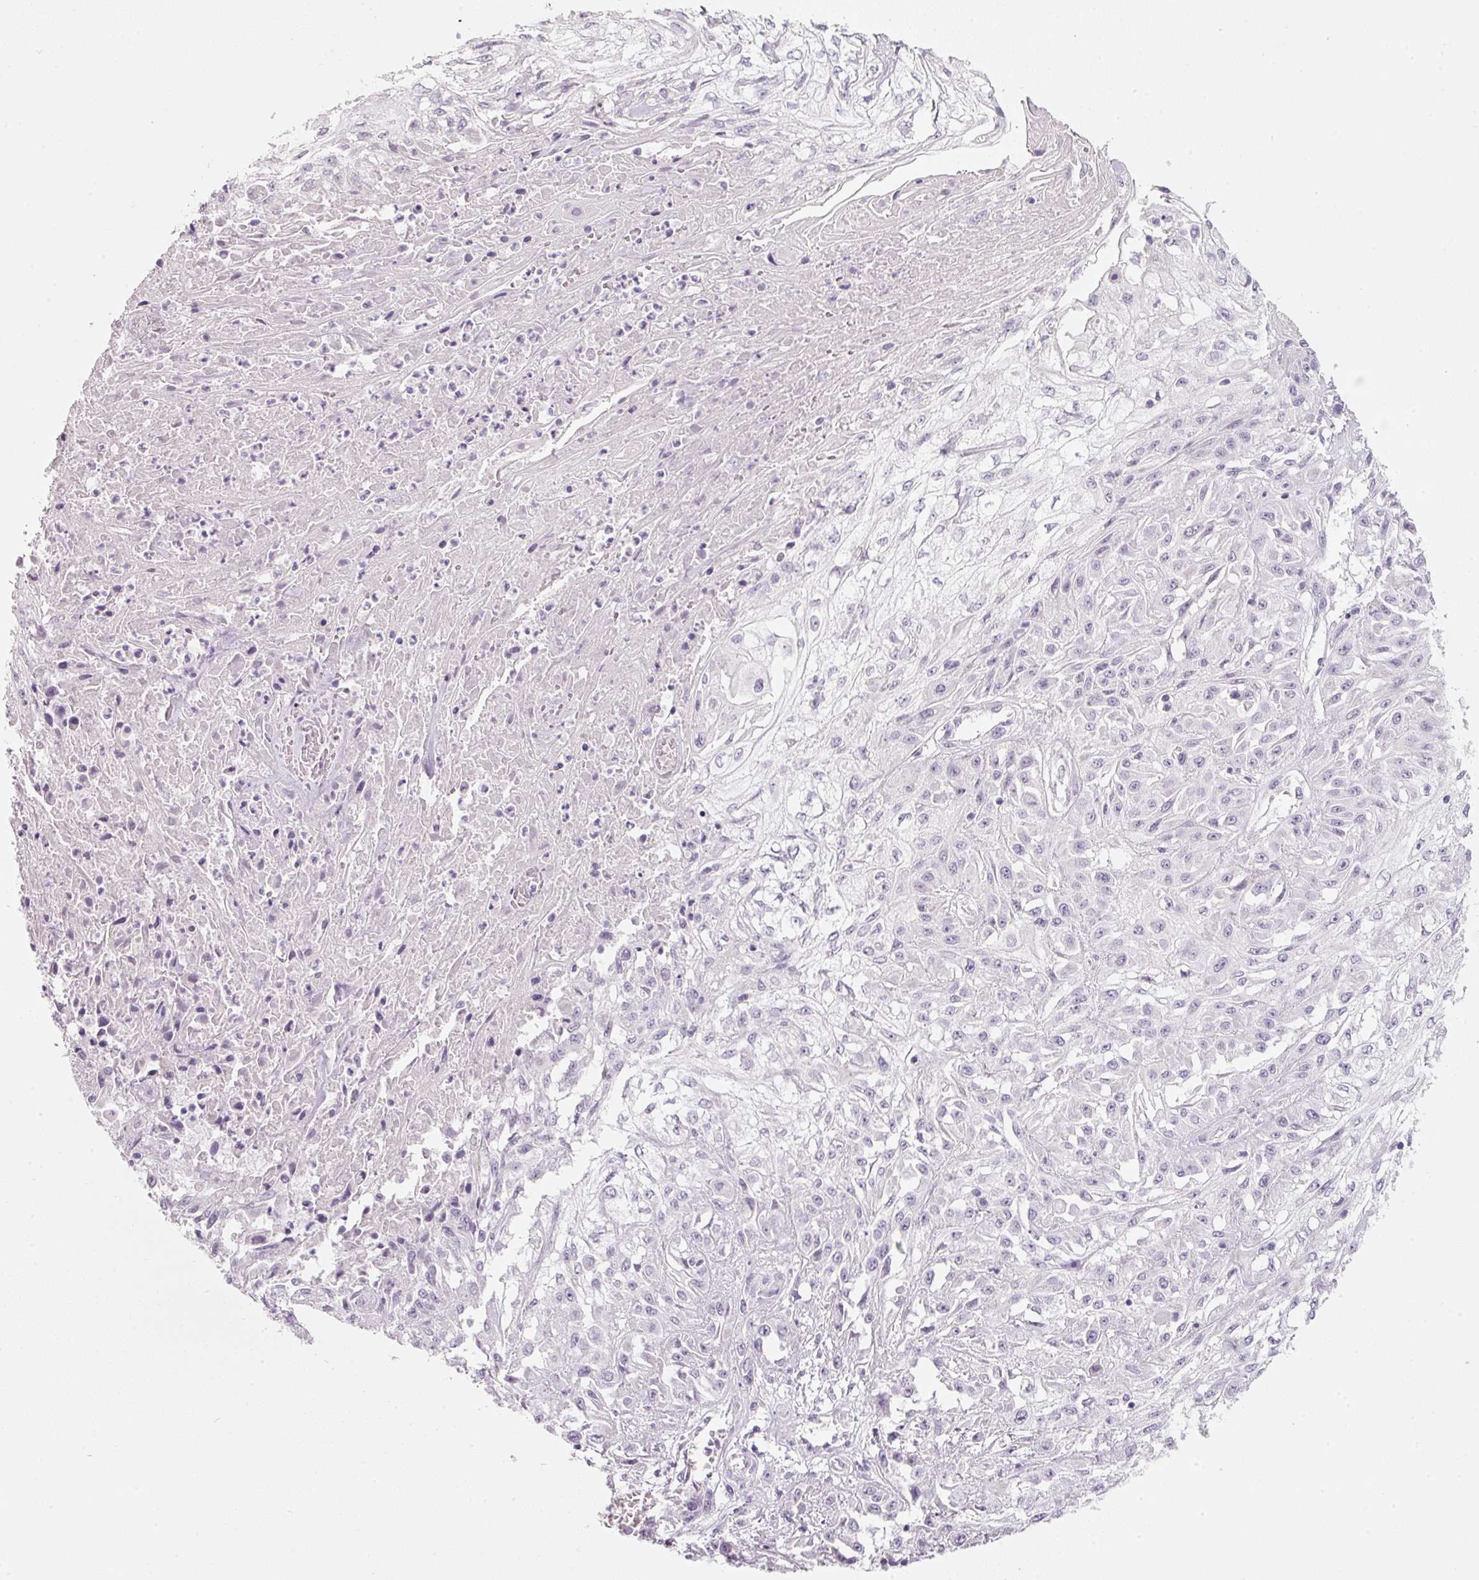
{"staining": {"intensity": "negative", "quantity": "none", "location": "none"}, "tissue": "skin cancer", "cell_type": "Tumor cells", "image_type": "cancer", "snomed": [{"axis": "morphology", "description": "Squamous cell carcinoma, NOS"}, {"axis": "morphology", "description": "Squamous cell carcinoma, metastatic, NOS"}, {"axis": "topography", "description": "Skin"}, {"axis": "topography", "description": "Lymph node"}], "caption": "A high-resolution histopathology image shows IHC staining of skin cancer, which reveals no significant staining in tumor cells.", "gene": "ENSG00000206549", "patient": {"sex": "male", "age": 75}}